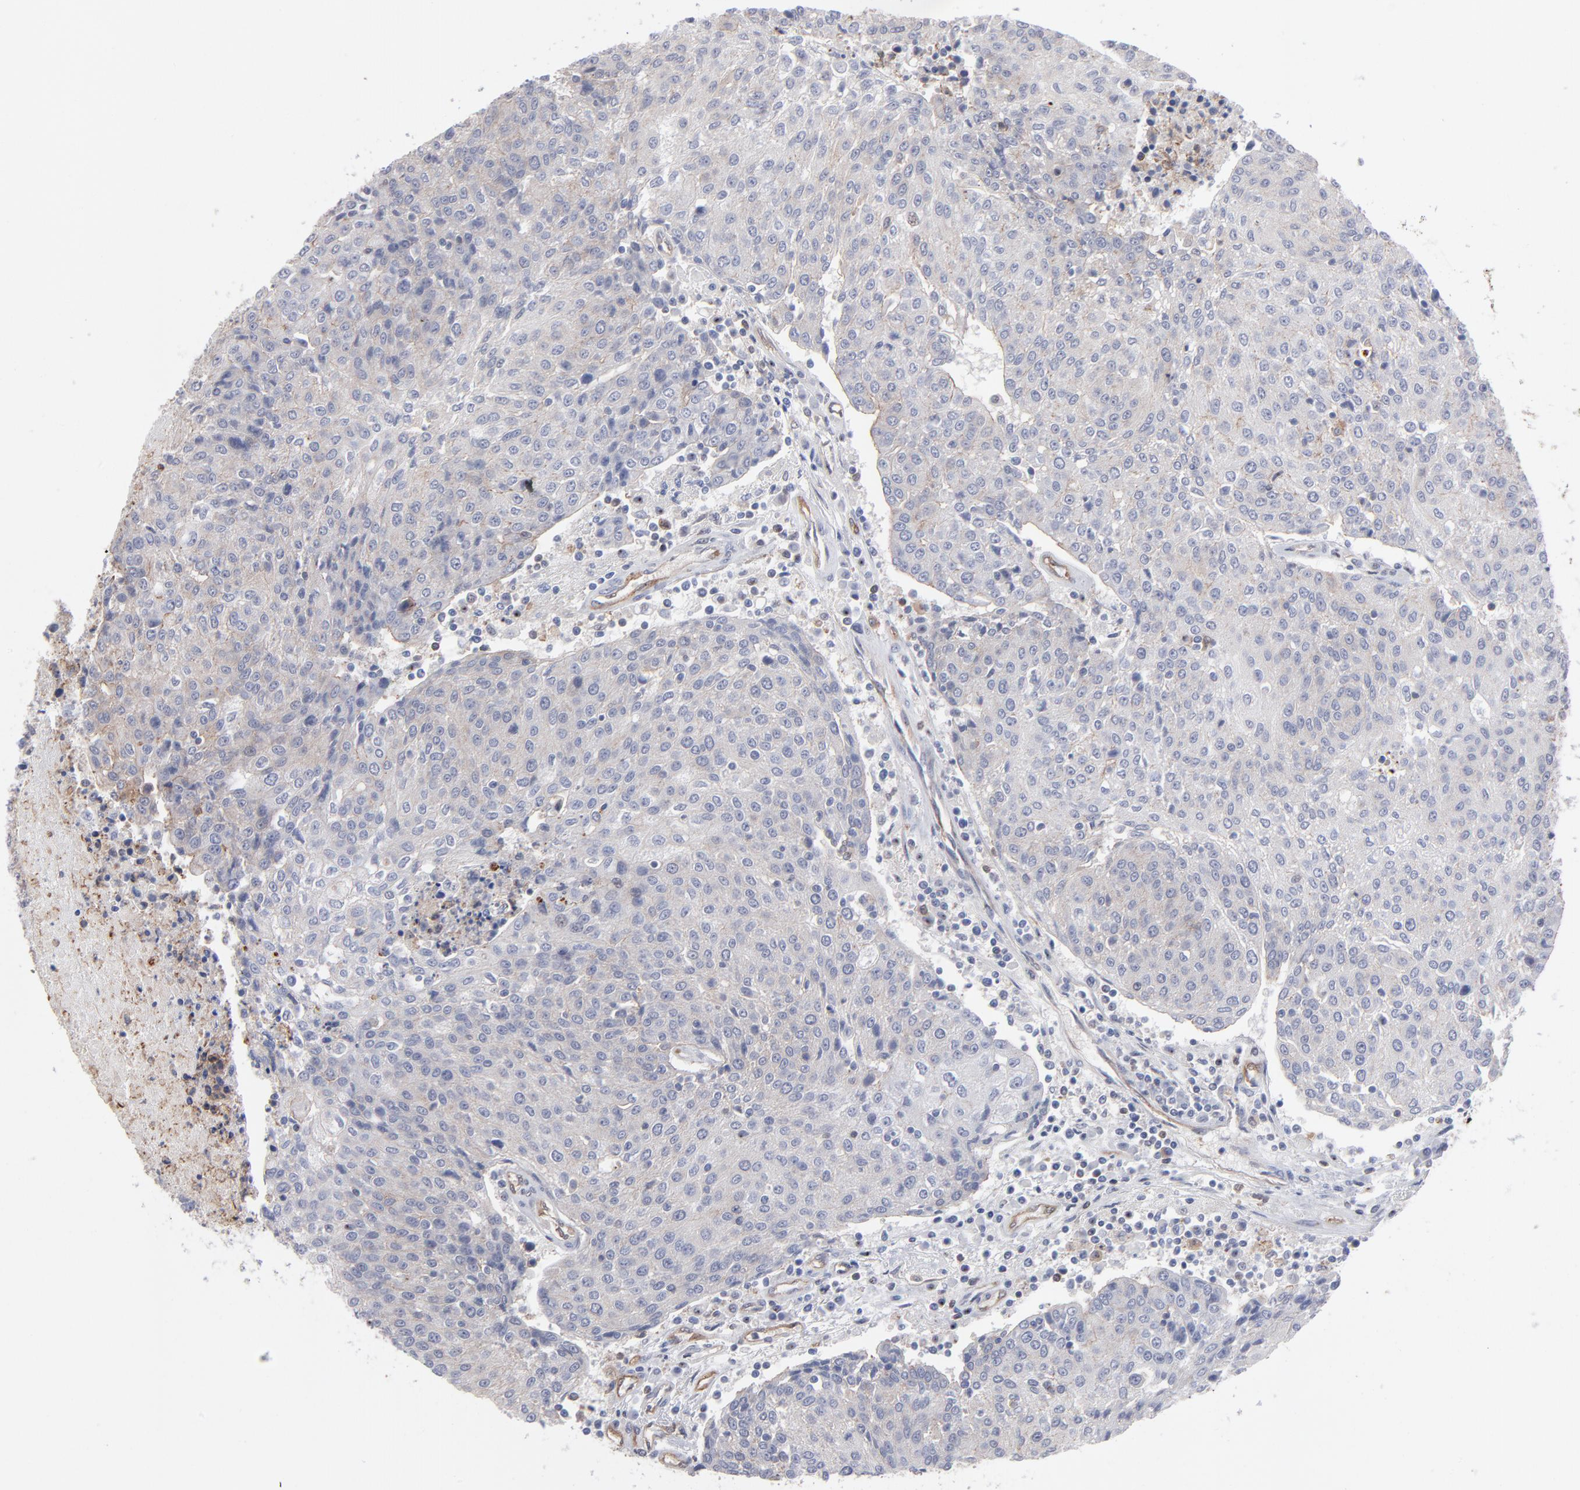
{"staining": {"intensity": "negative", "quantity": "none", "location": "none"}, "tissue": "urothelial cancer", "cell_type": "Tumor cells", "image_type": "cancer", "snomed": [{"axis": "morphology", "description": "Urothelial carcinoma, High grade"}, {"axis": "topography", "description": "Urinary bladder"}], "caption": "Urothelial cancer was stained to show a protein in brown. There is no significant positivity in tumor cells.", "gene": "PXN", "patient": {"sex": "female", "age": 85}}